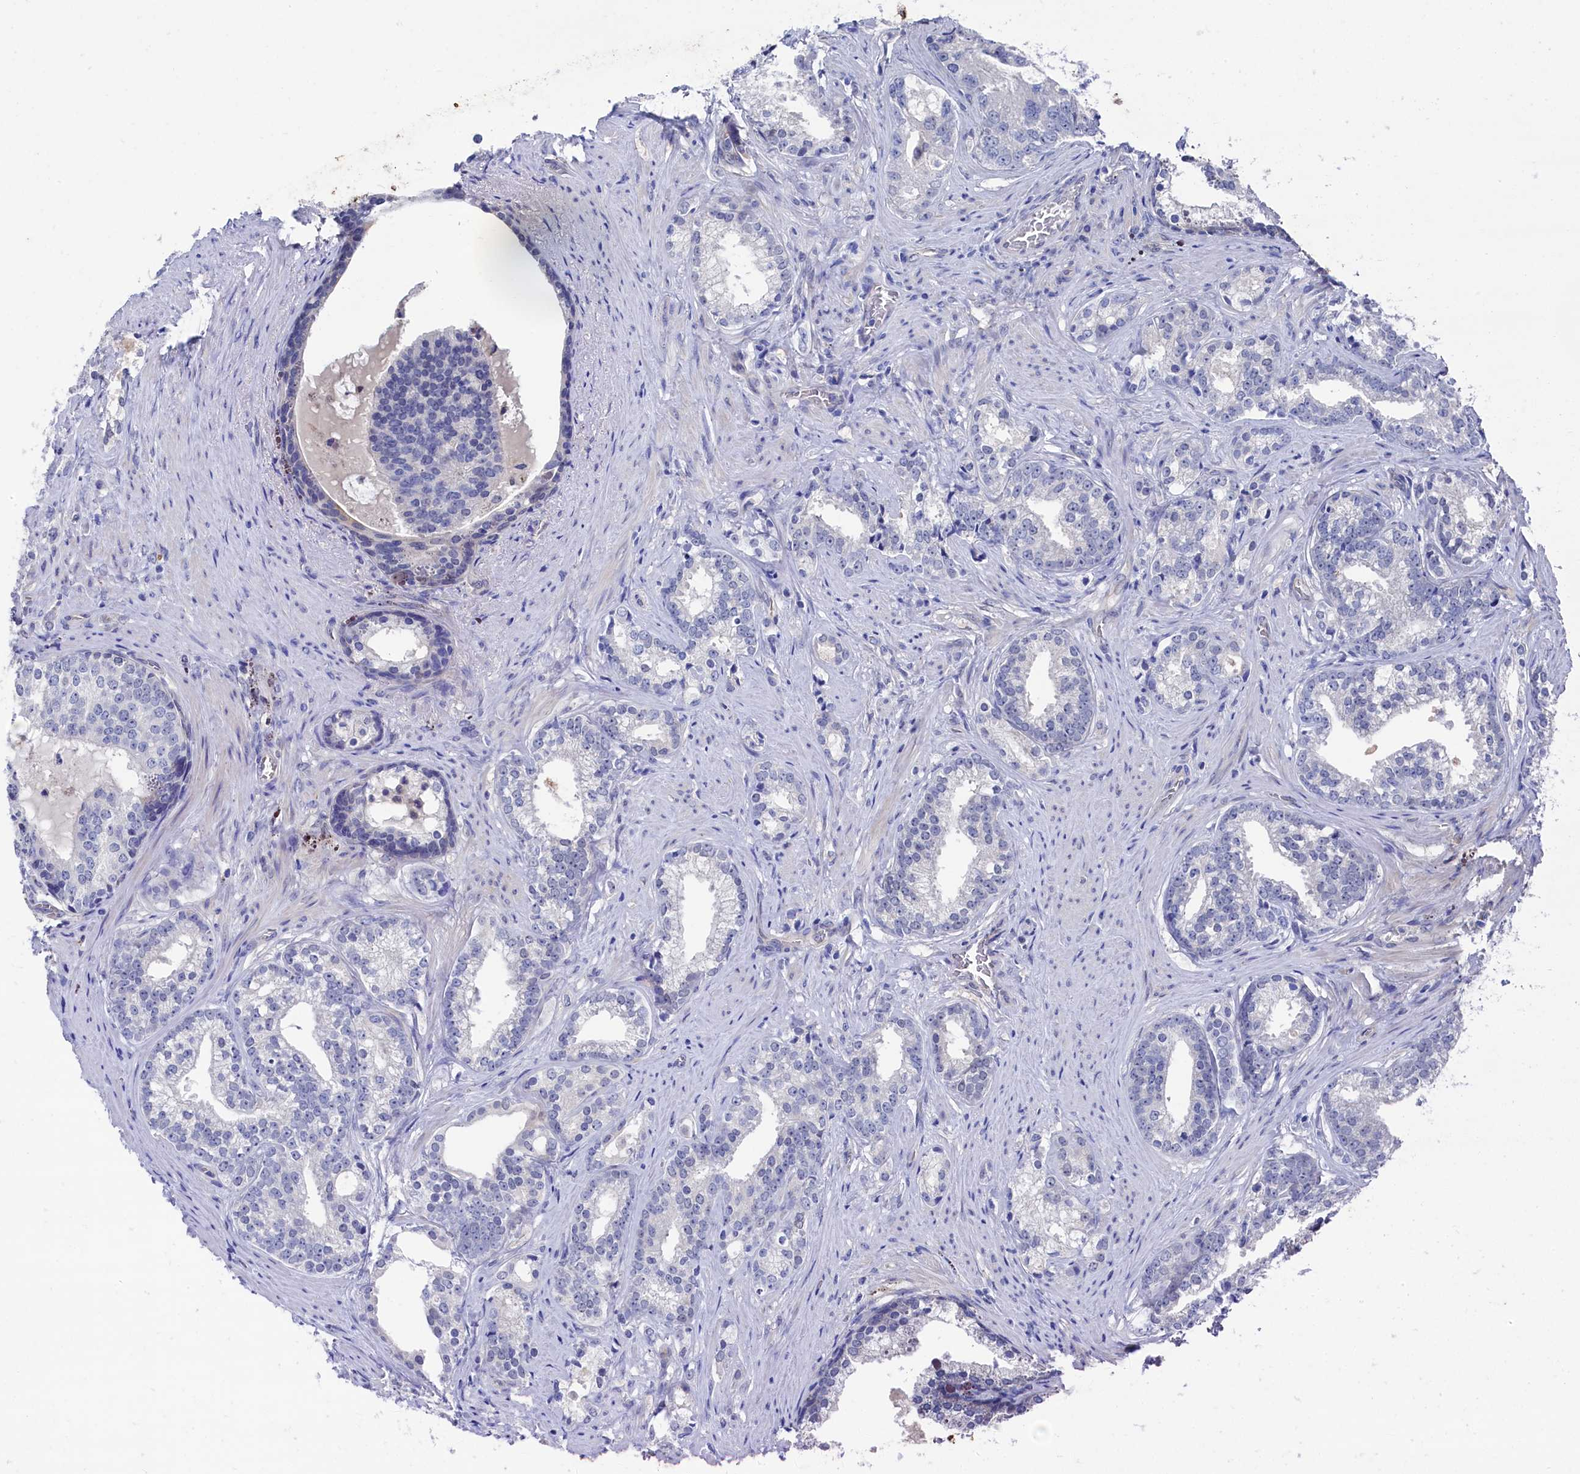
{"staining": {"intensity": "negative", "quantity": "none", "location": "none"}, "tissue": "prostate cancer", "cell_type": "Tumor cells", "image_type": "cancer", "snomed": [{"axis": "morphology", "description": "Adenocarcinoma, Low grade"}, {"axis": "topography", "description": "Prostate"}], "caption": "This is an IHC photomicrograph of prostate cancer. There is no staining in tumor cells.", "gene": "RNH1", "patient": {"sex": "male", "age": 71}}